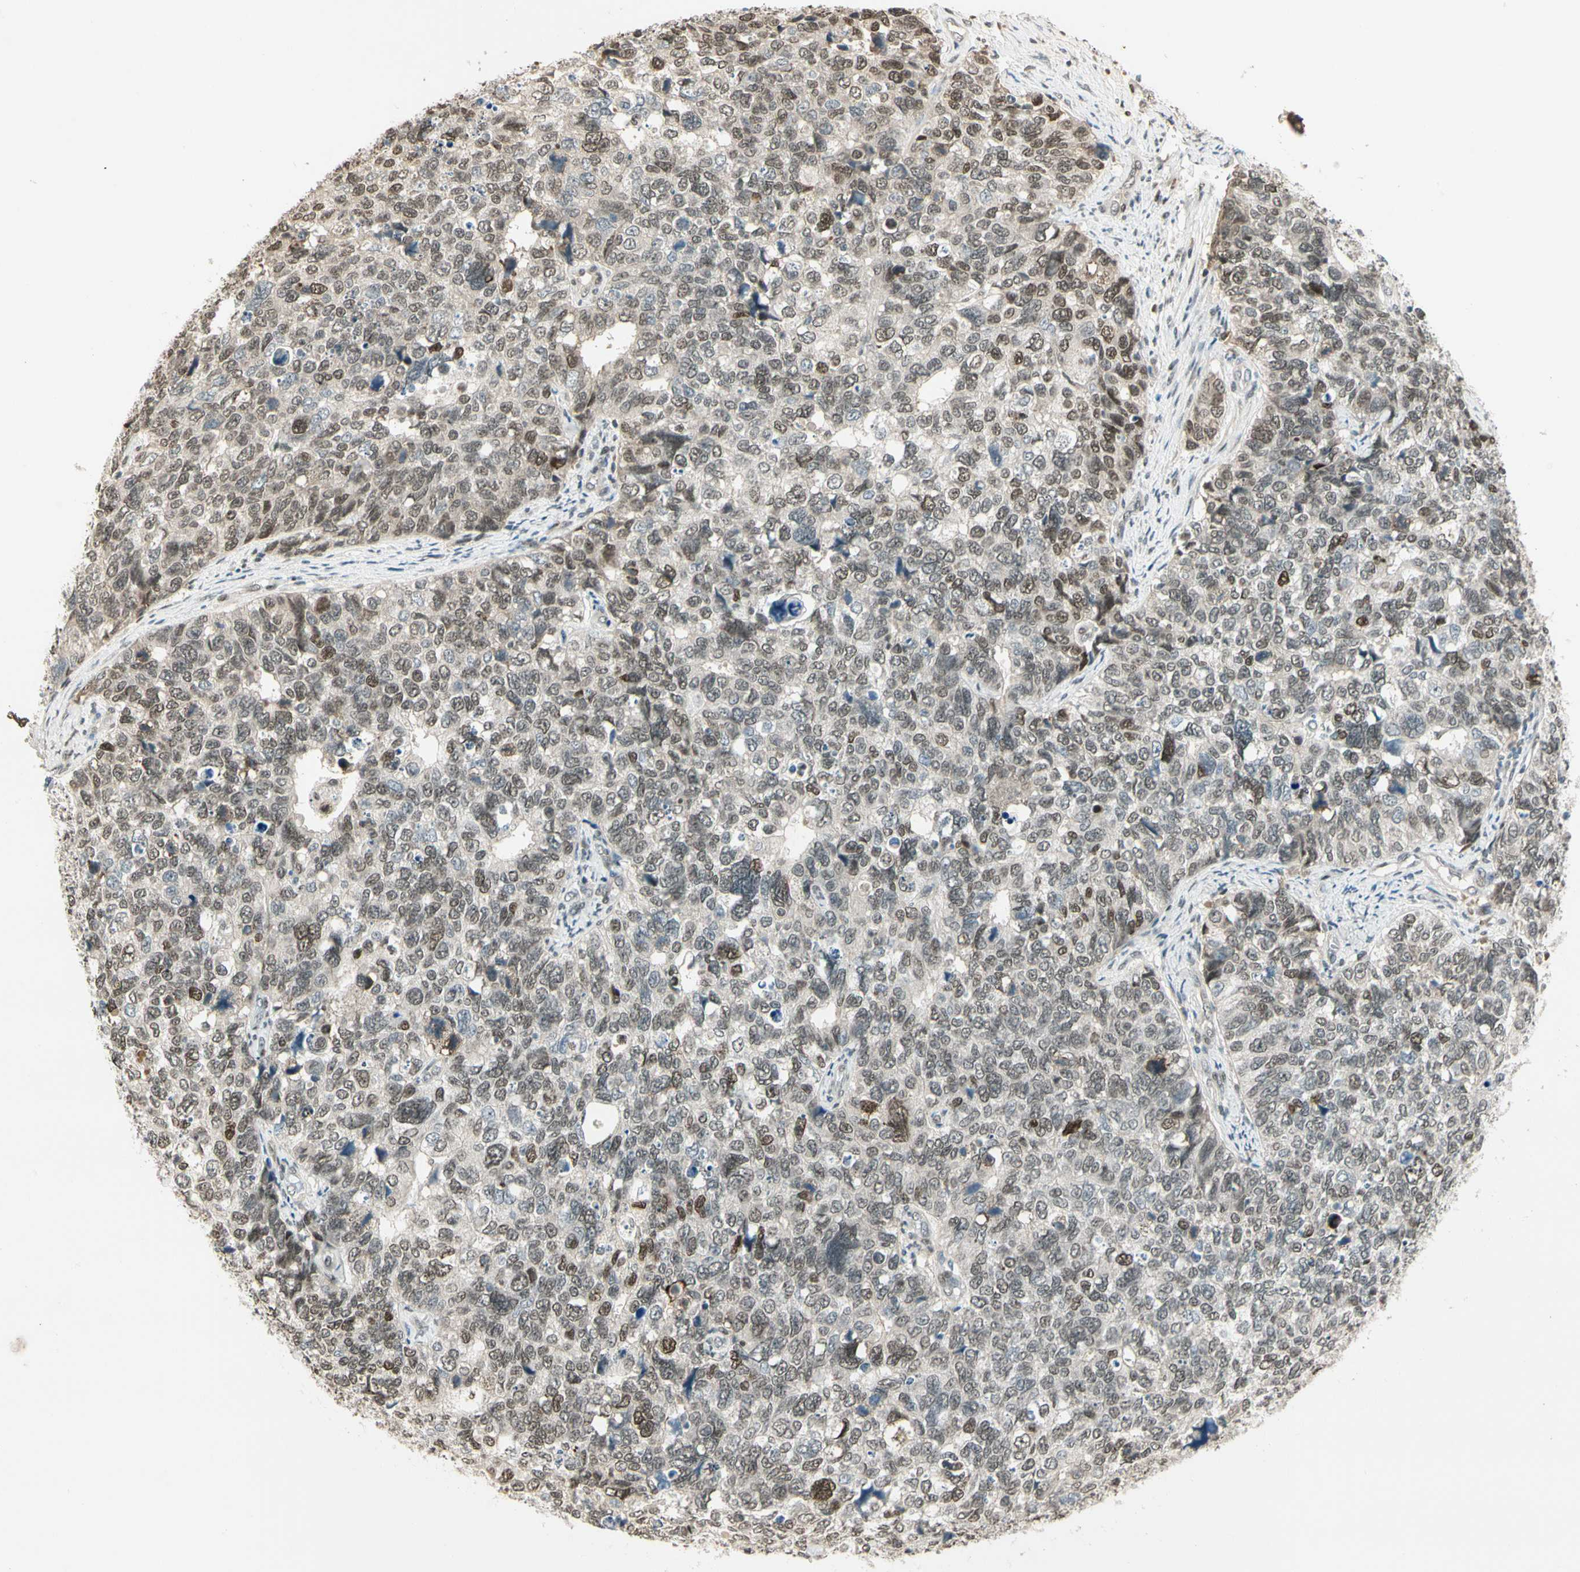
{"staining": {"intensity": "moderate", "quantity": ">75%", "location": "nuclear"}, "tissue": "cervical cancer", "cell_type": "Tumor cells", "image_type": "cancer", "snomed": [{"axis": "morphology", "description": "Squamous cell carcinoma, NOS"}, {"axis": "topography", "description": "Cervix"}], "caption": "Immunohistochemistry of human squamous cell carcinoma (cervical) exhibits medium levels of moderate nuclear staining in about >75% of tumor cells.", "gene": "GTF3A", "patient": {"sex": "female", "age": 63}}